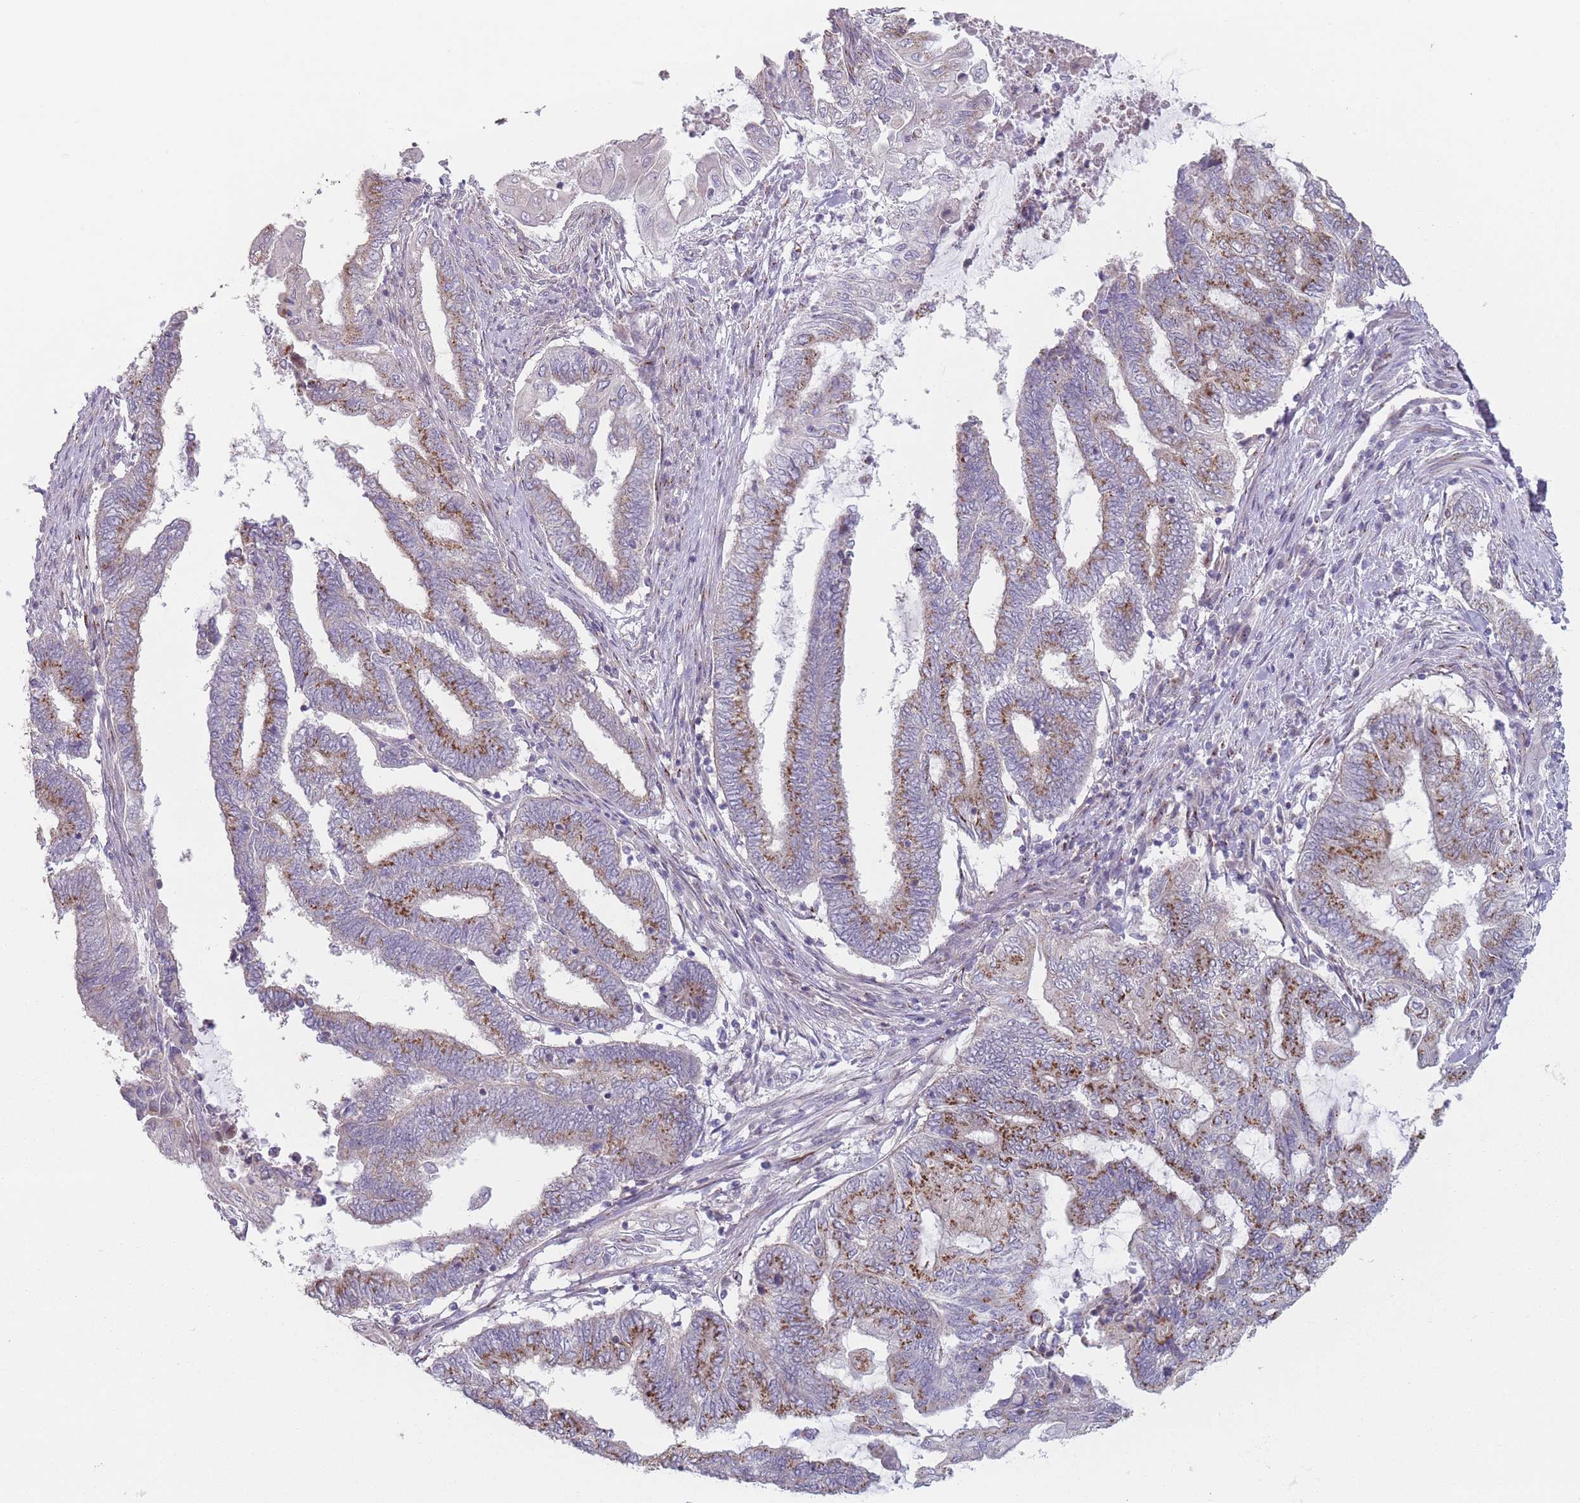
{"staining": {"intensity": "moderate", "quantity": "25%-75%", "location": "cytoplasmic/membranous"}, "tissue": "endometrial cancer", "cell_type": "Tumor cells", "image_type": "cancer", "snomed": [{"axis": "morphology", "description": "Adenocarcinoma, NOS"}, {"axis": "topography", "description": "Uterus"}, {"axis": "topography", "description": "Endometrium"}], "caption": "DAB immunohistochemical staining of adenocarcinoma (endometrial) demonstrates moderate cytoplasmic/membranous protein positivity in about 25%-75% of tumor cells.", "gene": "AKAIN1", "patient": {"sex": "female", "age": 70}}